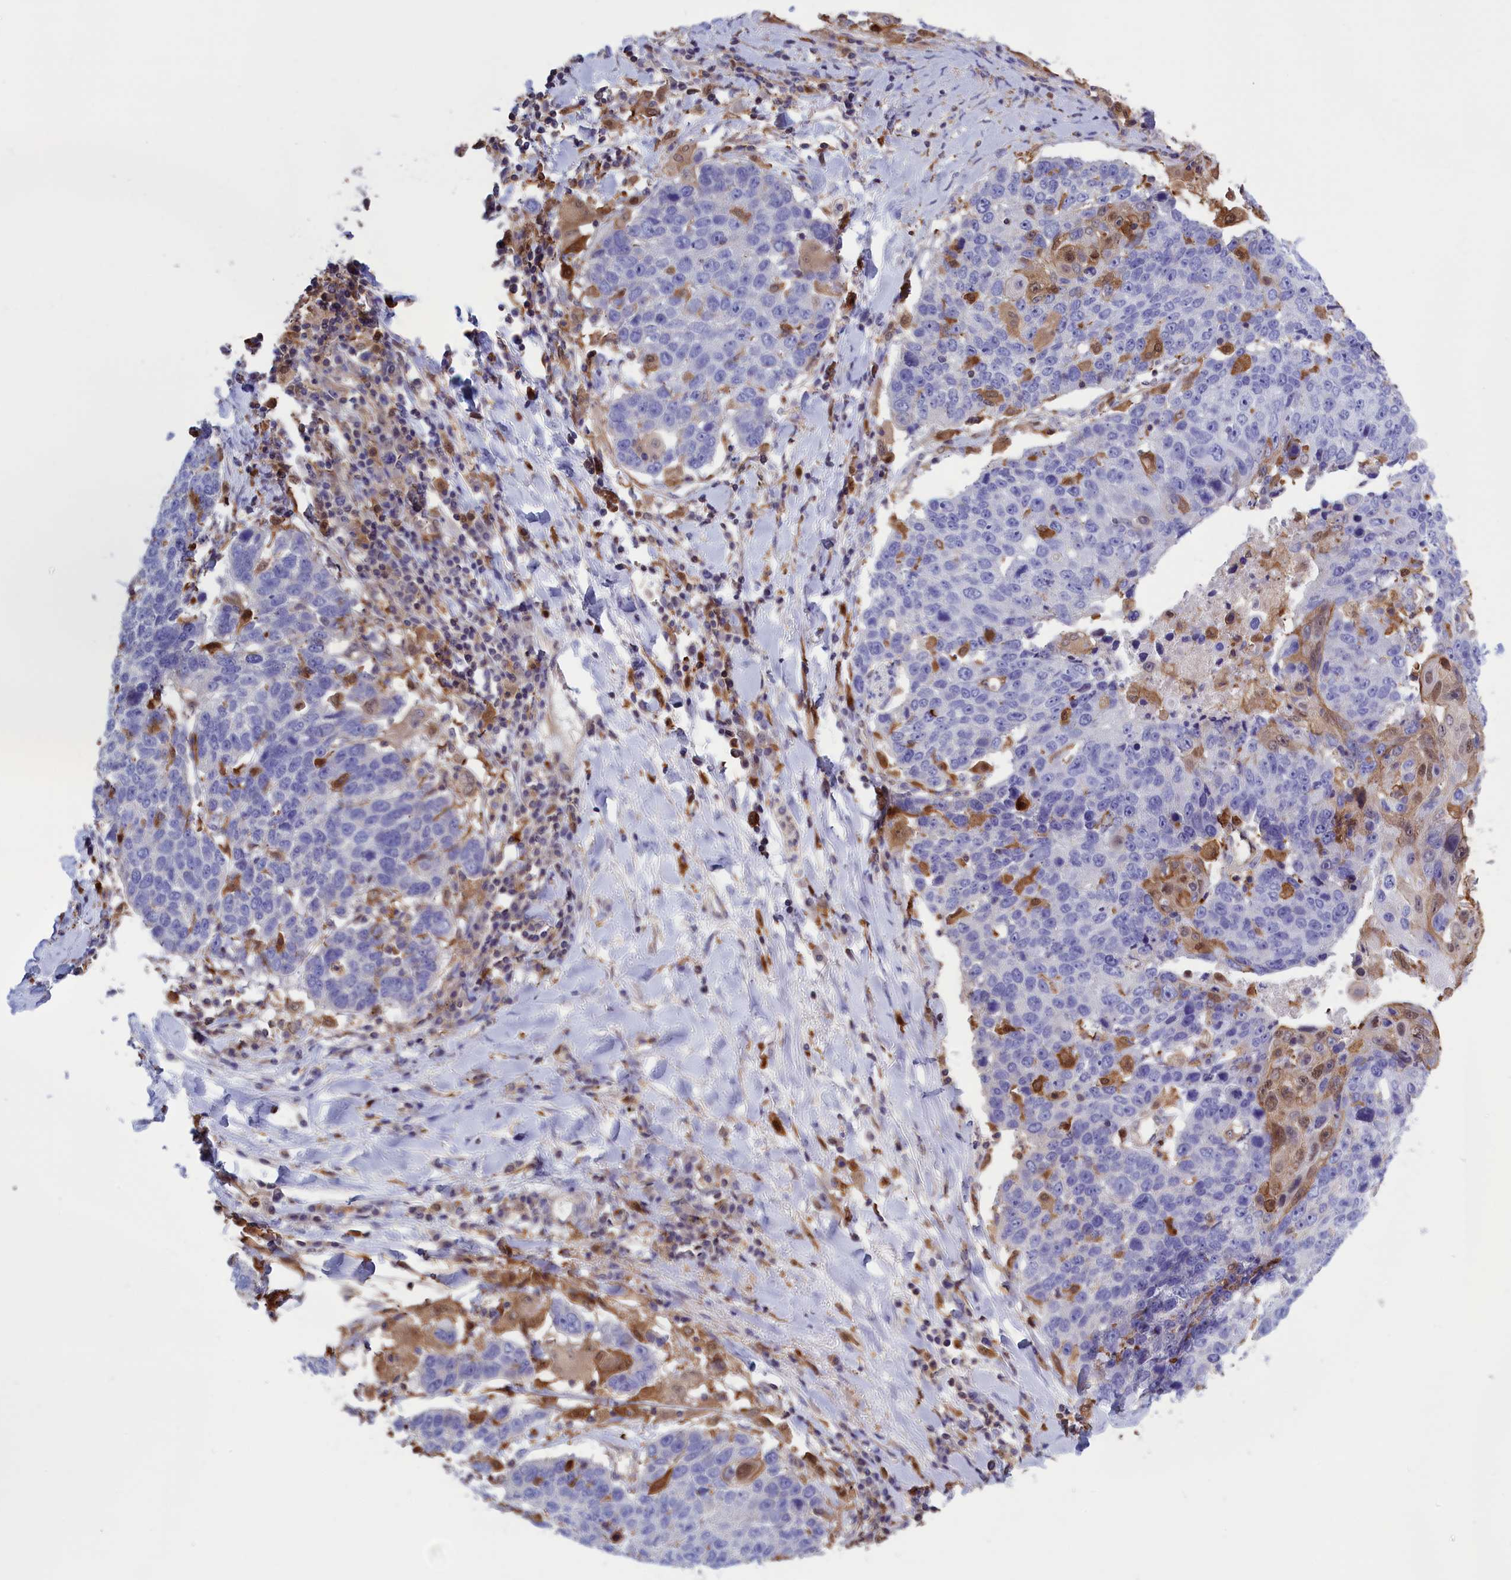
{"staining": {"intensity": "negative", "quantity": "none", "location": "none"}, "tissue": "lung cancer", "cell_type": "Tumor cells", "image_type": "cancer", "snomed": [{"axis": "morphology", "description": "Squamous cell carcinoma, NOS"}, {"axis": "topography", "description": "Lung"}], "caption": "Immunohistochemical staining of lung cancer demonstrates no significant expression in tumor cells.", "gene": "ARHGAP18", "patient": {"sex": "male", "age": 66}}